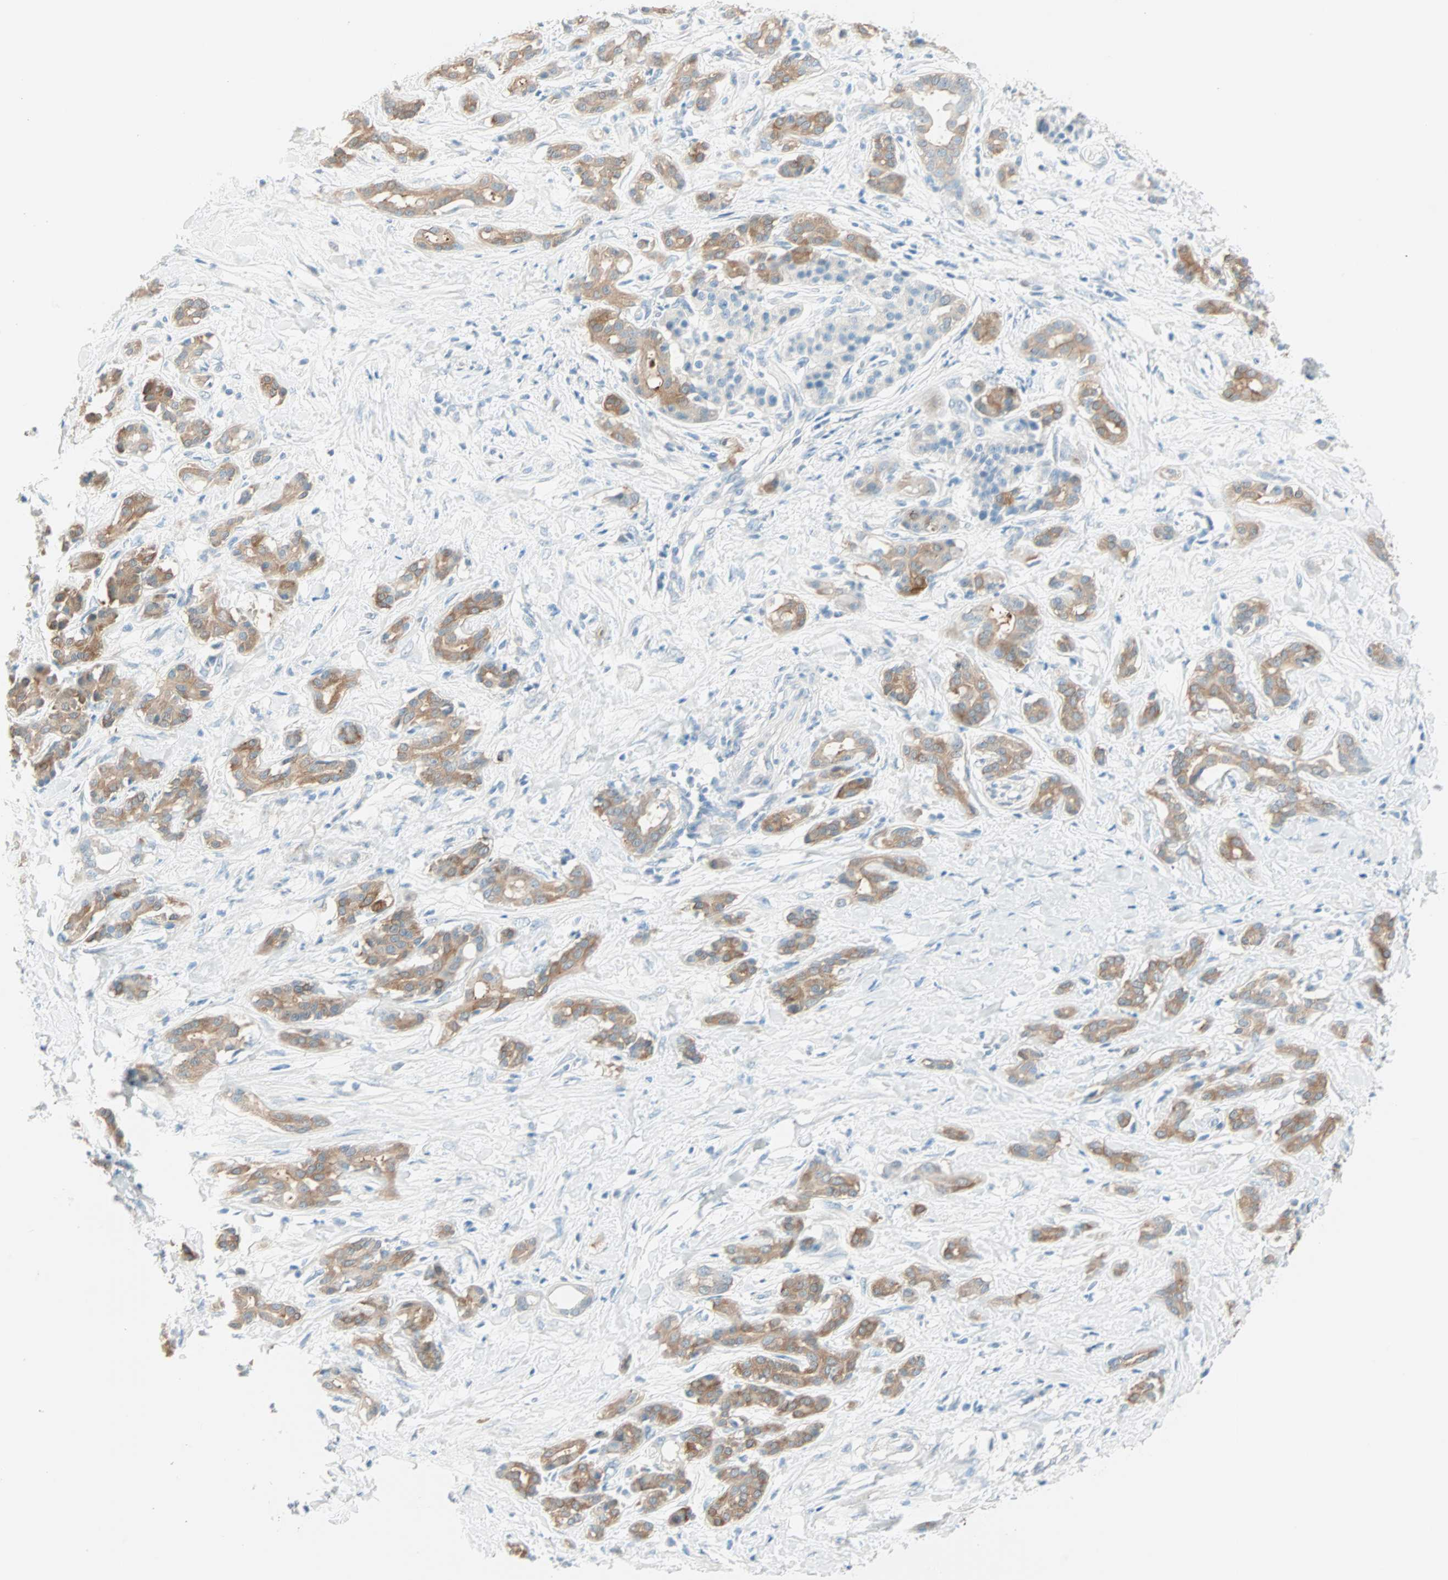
{"staining": {"intensity": "moderate", "quantity": ">75%", "location": "cytoplasmic/membranous"}, "tissue": "pancreatic cancer", "cell_type": "Tumor cells", "image_type": "cancer", "snomed": [{"axis": "morphology", "description": "Adenocarcinoma, NOS"}, {"axis": "topography", "description": "Pancreas"}], "caption": "This histopathology image reveals immunohistochemistry staining of pancreatic cancer, with medium moderate cytoplasmic/membranous staining in about >75% of tumor cells.", "gene": "ATF6", "patient": {"sex": "male", "age": 41}}